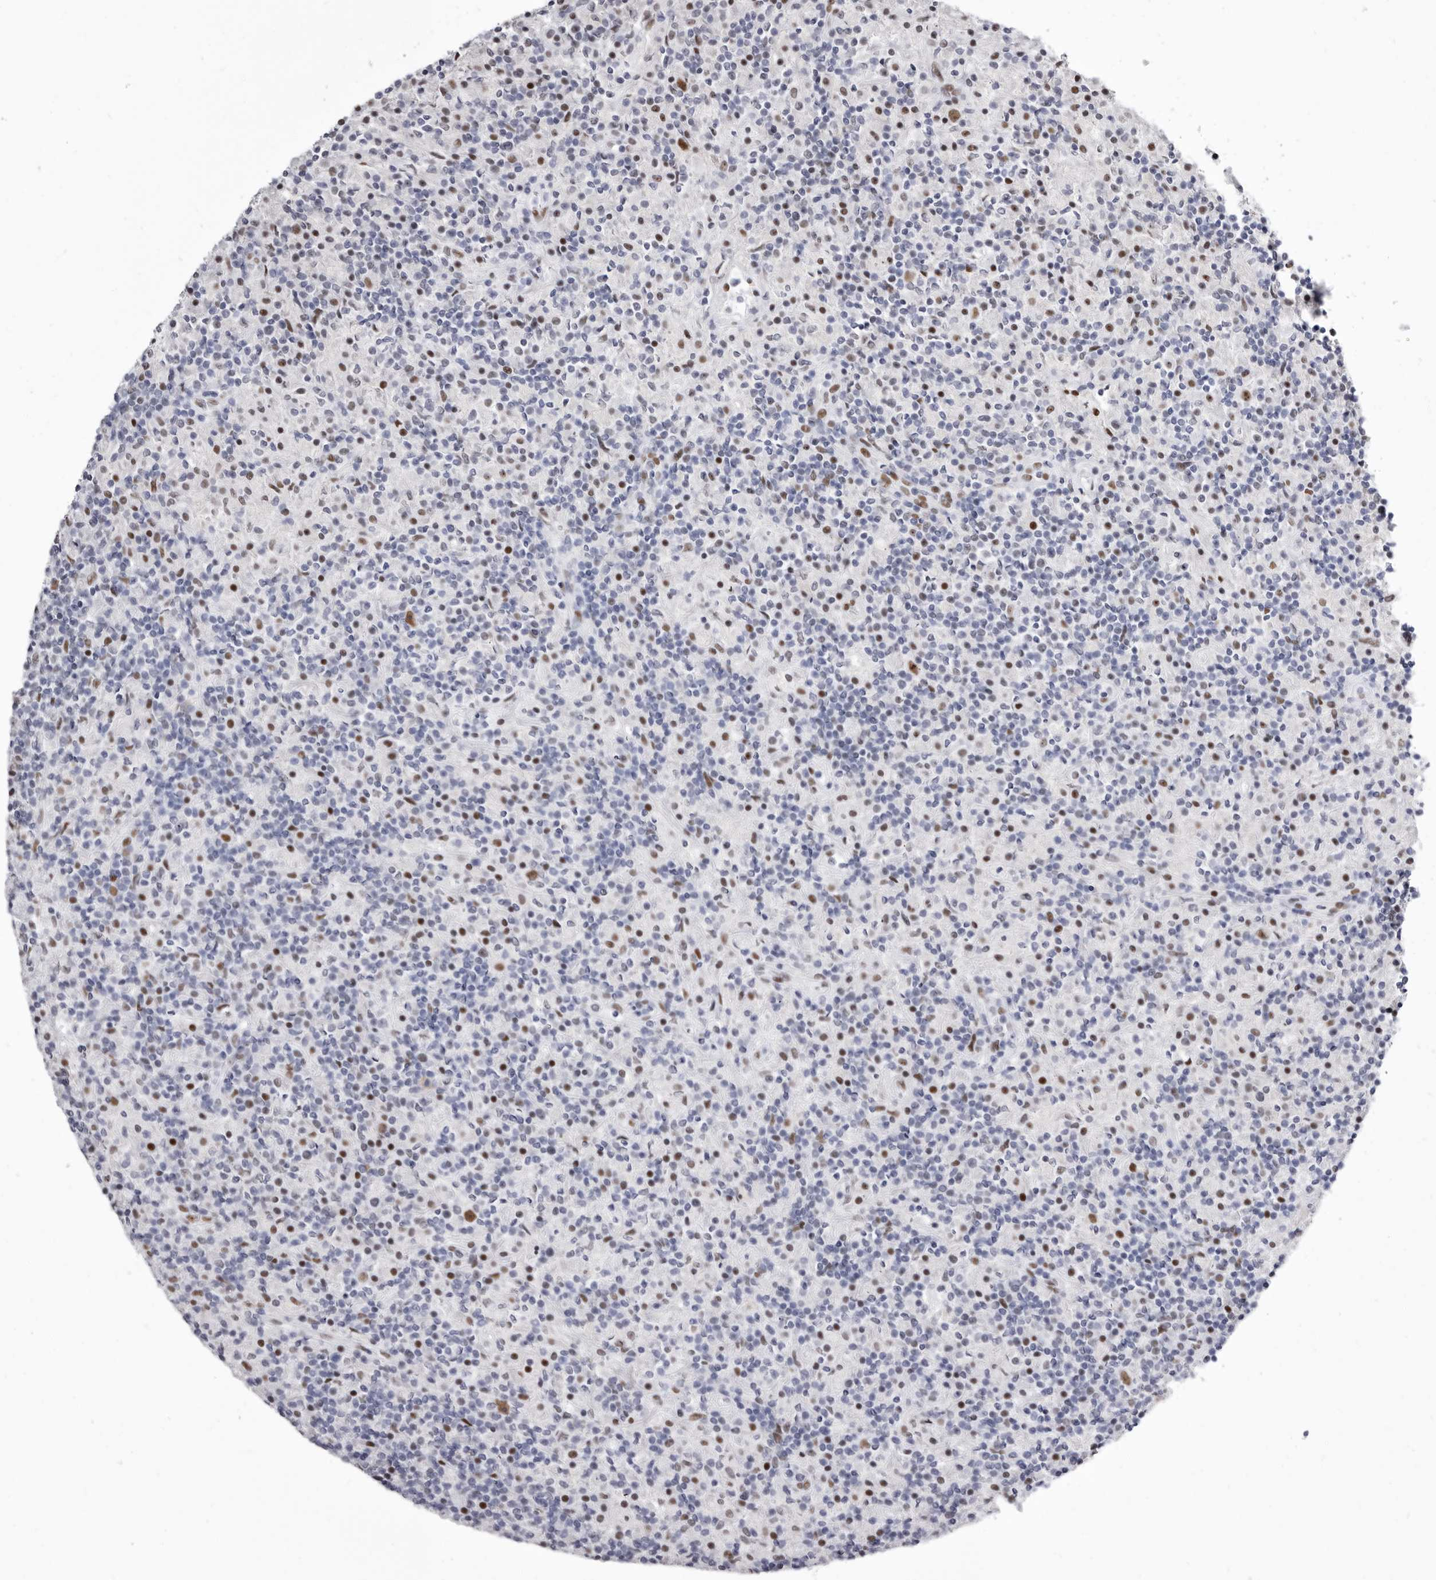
{"staining": {"intensity": "moderate", "quantity": ">75%", "location": "nuclear"}, "tissue": "lymphoma", "cell_type": "Tumor cells", "image_type": "cancer", "snomed": [{"axis": "morphology", "description": "Hodgkin's disease, NOS"}, {"axis": "topography", "description": "Lymph node"}], "caption": "This is an image of immunohistochemistry staining of Hodgkin's disease, which shows moderate expression in the nuclear of tumor cells.", "gene": "ZNF326", "patient": {"sex": "male", "age": 70}}